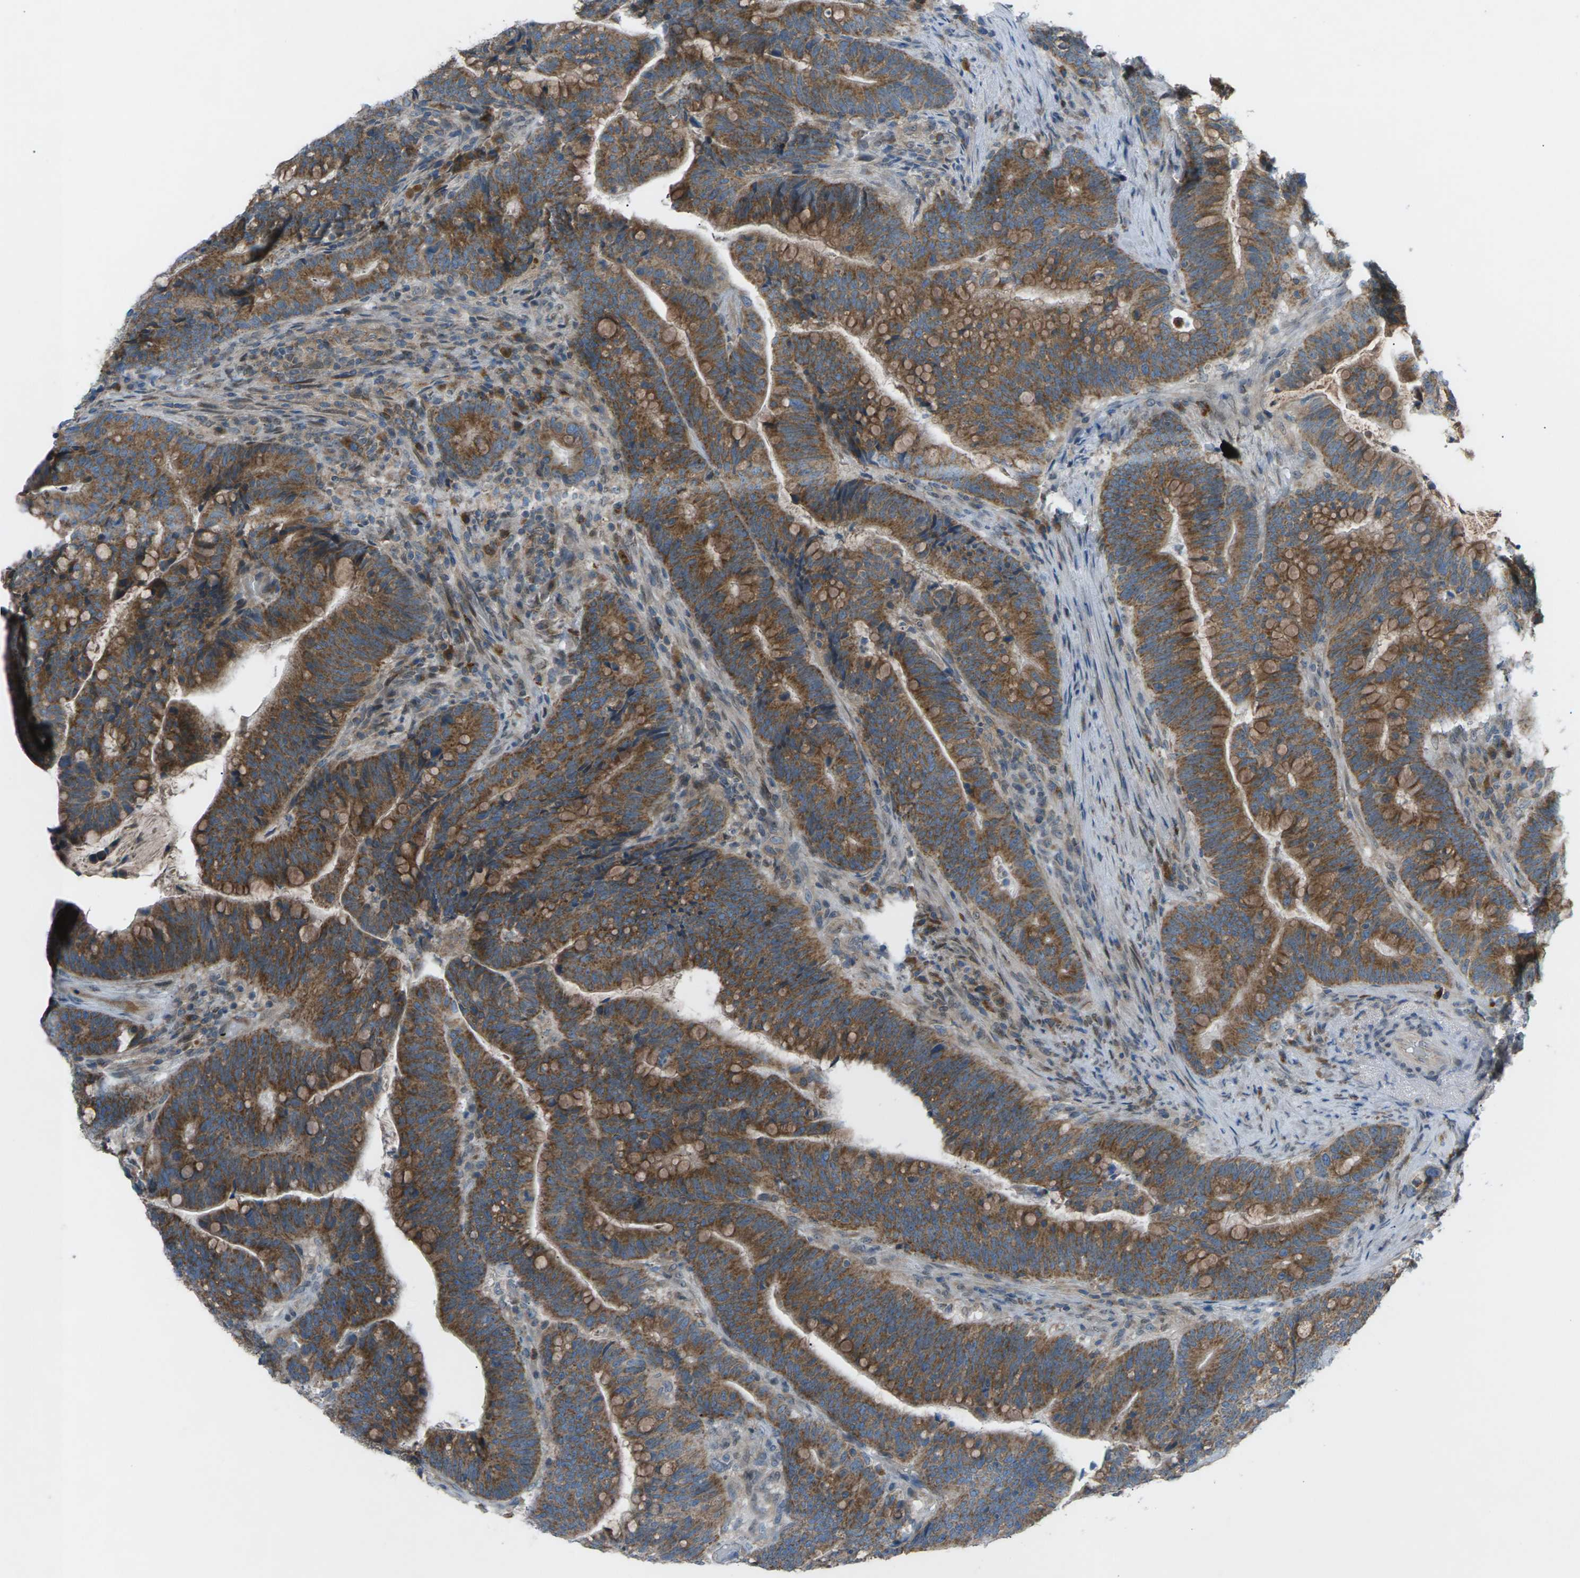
{"staining": {"intensity": "strong", "quantity": ">75%", "location": "cytoplasmic/membranous"}, "tissue": "colorectal cancer", "cell_type": "Tumor cells", "image_type": "cancer", "snomed": [{"axis": "morphology", "description": "Normal tissue, NOS"}, {"axis": "morphology", "description": "Adenocarcinoma, NOS"}, {"axis": "topography", "description": "Colon"}], "caption": "Strong cytoplasmic/membranous staining for a protein is appreciated in about >75% of tumor cells of colorectal adenocarcinoma using IHC.", "gene": "DYRK1A", "patient": {"sex": "female", "age": 66}}